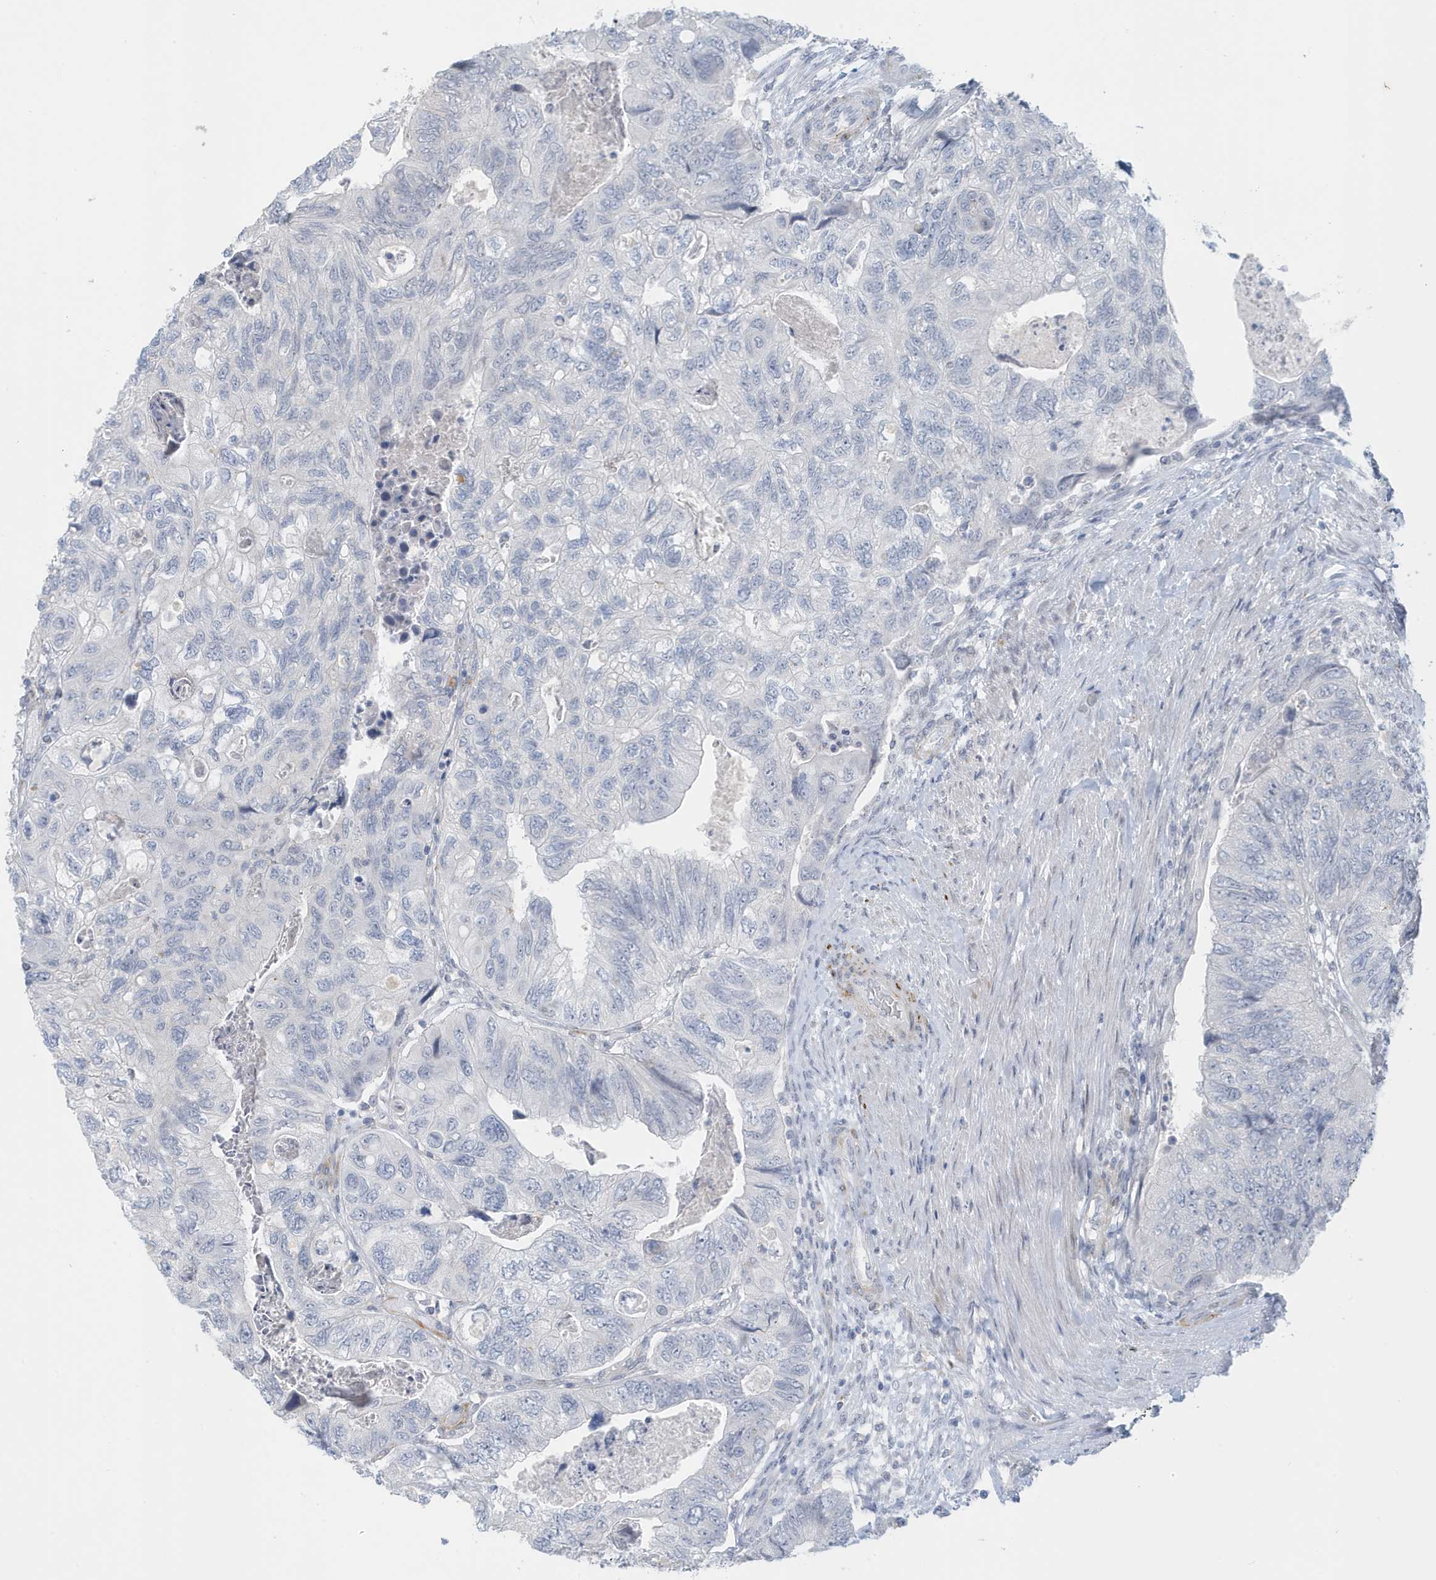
{"staining": {"intensity": "negative", "quantity": "none", "location": "none"}, "tissue": "colorectal cancer", "cell_type": "Tumor cells", "image_type": "cancer", "snomed": [{"axis": "morphology", "description": "Adenocarcinoma, NOS"}, {"axis": "topography", "description": "Rectum"}], "caption": "DAB immunohistochemical staining of human colorectal adenocarcinoma demonstrates no significant positivity in tumor cells. (Stains: DAB IHC with hematoxylin counter stain, Microscopy: brightfield microscopy at high magnification).", "gene": "PERM1", "patient": {"sex": "male", "age": 63}}